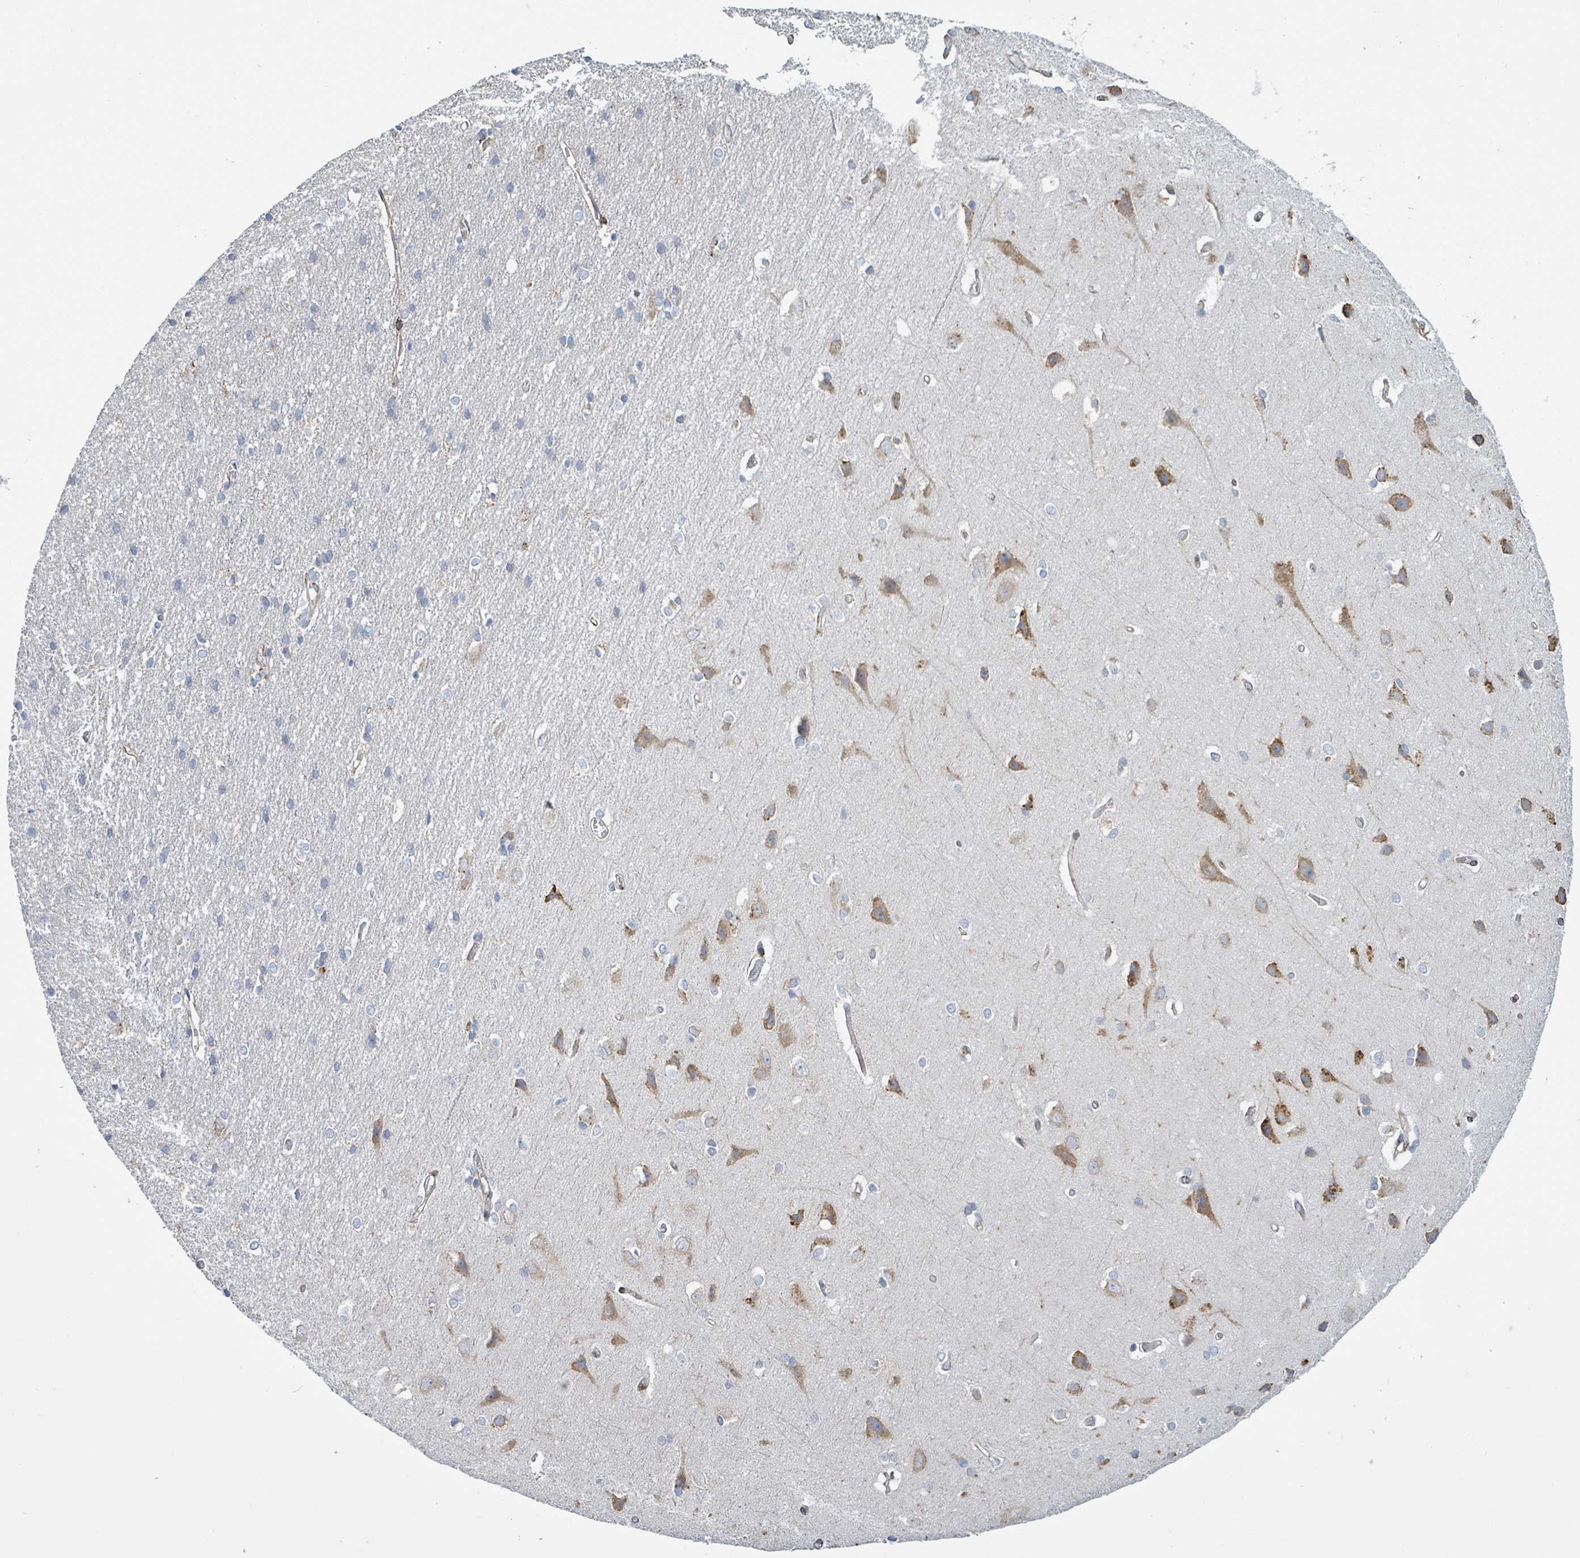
{"staining": {"intensity": "moderate", "quantity": ">75%", "location": "cytoplasmic/membranous"}, "tissue": "cerebral cortex", "cell_type": "Endothelial cells", "image_type": "normal", "snomed": [{"axis": "morphology", "description": "Normal tissue, NOS"}, {"axis": "topography", "description": "Cerebral cortex"}], "caption": "A micrograph of cerebral cortex stained for a protein demonstrates moderate cytoplasmic/membranous brown staining in endothelial cells. Ihc stains the protein in brown and the nuclei are stained blue.", "gene": "RFPL4AL1", "patient": {"sex": "male", "age": 37}}